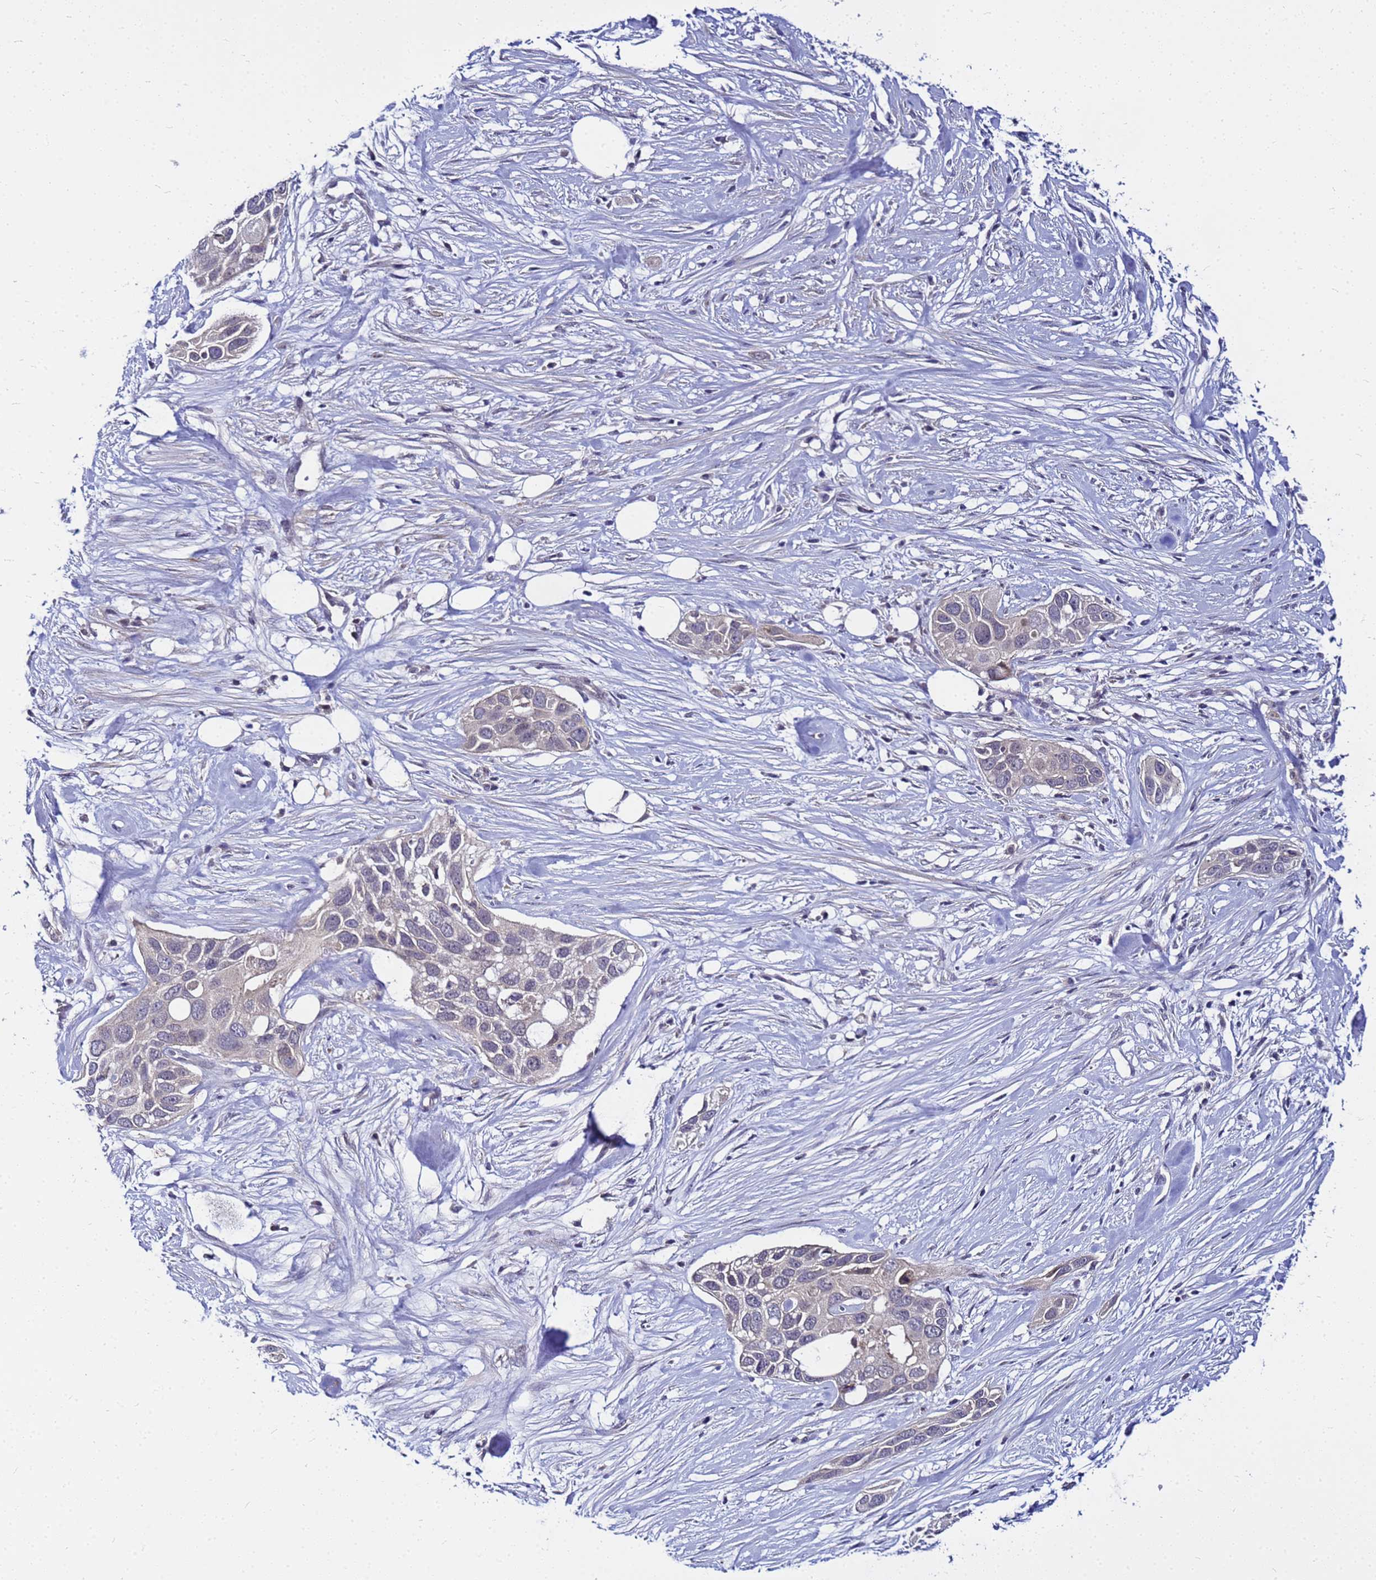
{"staining": {"intensity": "negative", "quantity": "none", "location": "none"}, "tissue": "pancreatic cancer", "cell_type": "Tumor cells", "image_type": "cancer", "snomed": [{"axis": "morphology", "description": "Adenocarcinoma, NOS"}, {"axis": "topography", "description": "Pancreas"}], "caption": "Immunohistochemical staining of pancreatic cancer demonstrates no significant expression in tumor cells.", "gene": "SAT1", "patient": {"sex": "female", "age": 60}}